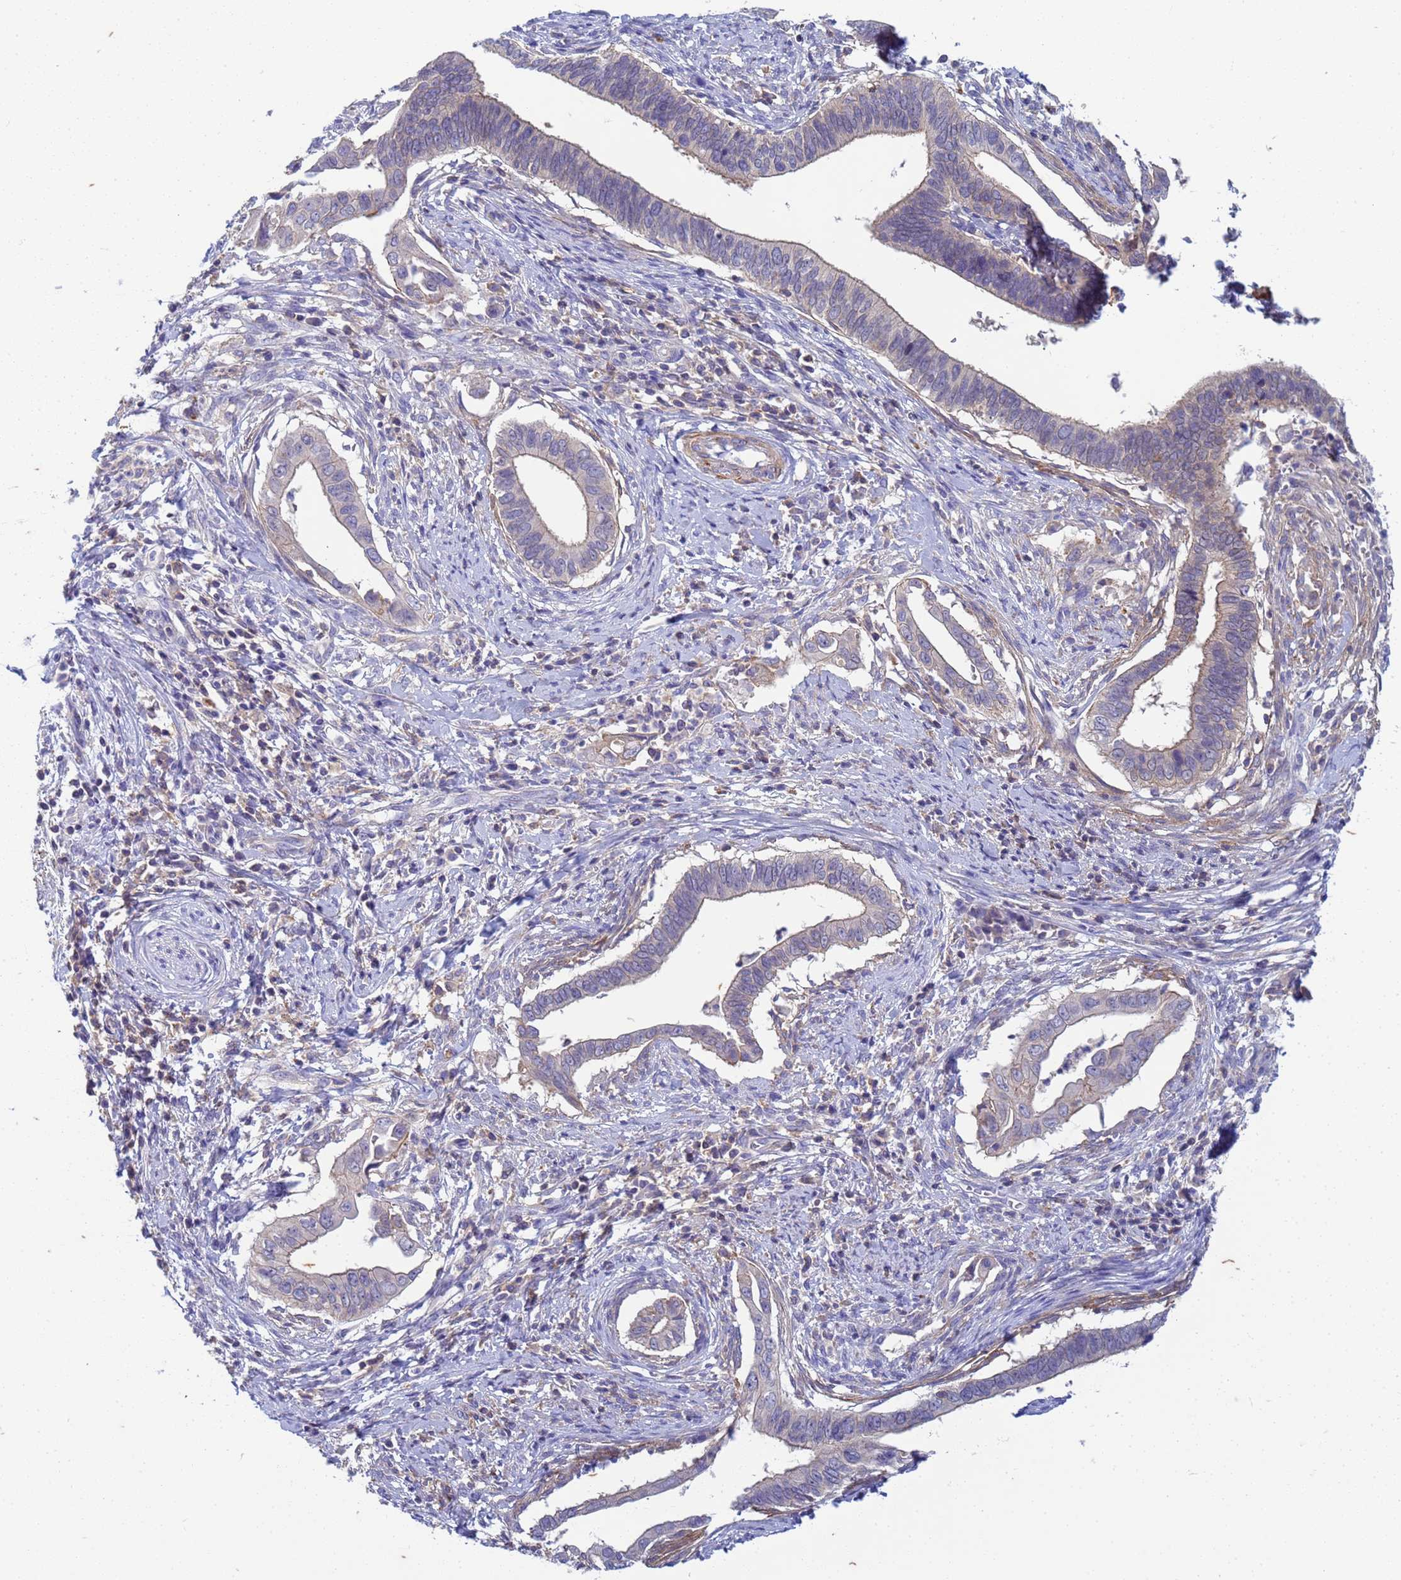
{"staining": {"intensity": "weak", "quantity": "<25%", "location": "cytoplasmic/membranous"}, "tissue": "cervical cancer", "cell_type": "Tumor cells", "image_type": "cancer", "snomed": [{"axis": "morphology", "description": "Adenocarcinoma, NOS"}, {"axis": "topography", "description": "Cervix"}], "caption": "DAB immunohistochemical staining of human adenocarcinoma (cervical) exhibits no significant expression in tumor cells.", "gene": "KLHL13", "patient": {"sex": "female", "age": 42}}